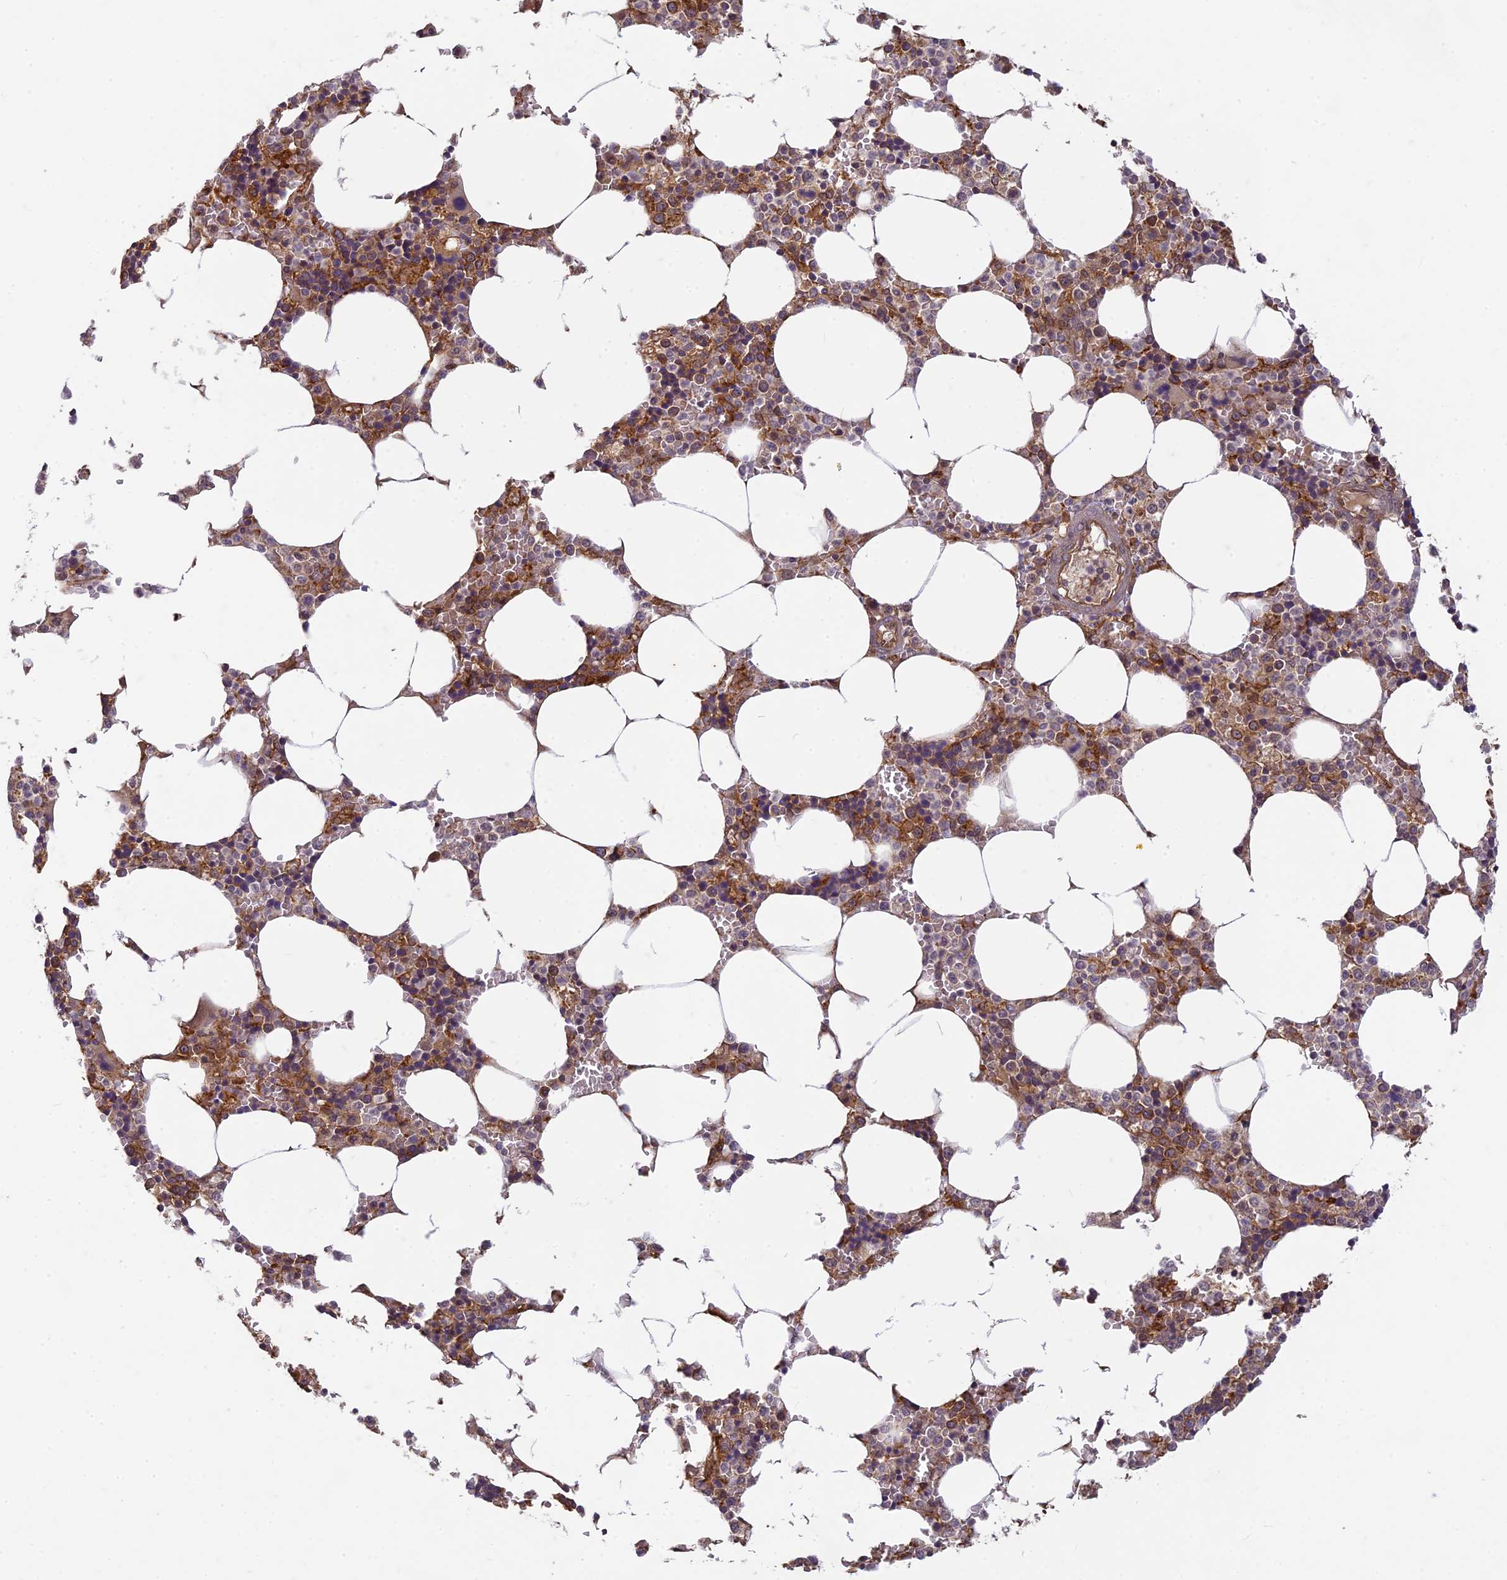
{"staining": {"intensity": "moderate", "quantity": "25%-75%", "location": "cytoplasmic/membranous"}, "tissue": "bone marrow", "cell_type": "Hematopoietic cells", "image_type": "normal", "snomed": [{"axis": "morphology", "description": "Normal tissue, NOS"}, {"axis": "topography", "description": "Bone marrow"}], "caption": "This is a histology image of immunohistochemistry (IHC) staining of normal bone marrow, which shows moderate positivity in the cytoplasmic/membranous of hematopoietic cells.", "gene": "TCF25", "patient": {"sex": "male", "age": 70}}